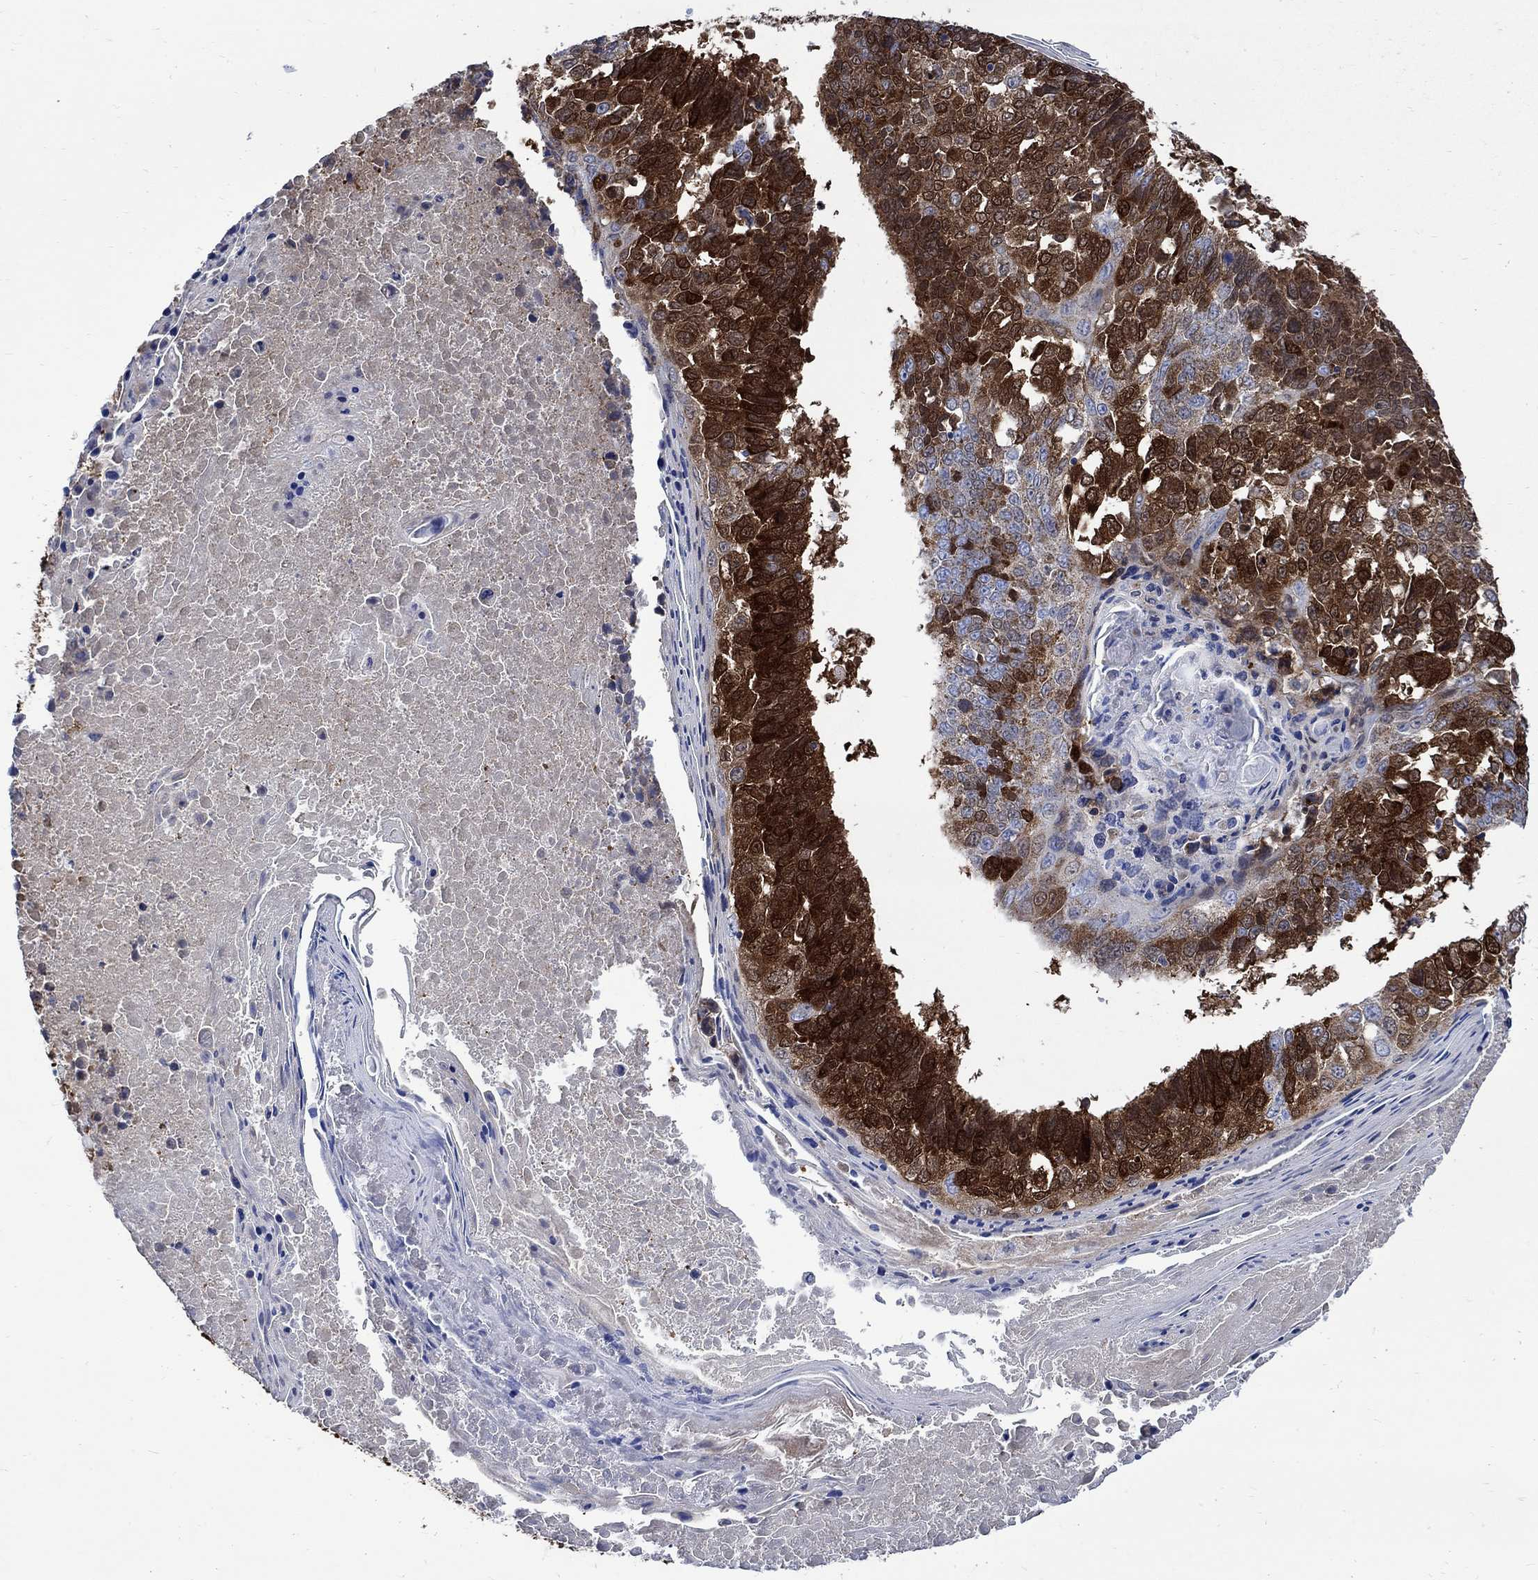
{"staining": {"intensity": "strong", "quantity": "25%-75%", "location": "cytoplasmic/membranous"}, "tissue": "lung cancer", "cell_type": "Tumor cells", "image_type": "cancer", "snomed": [{"axis": "morphology", "description": "Squamous cell carcinoma, NOS"}, {"axis": "topography", "description": "Lung"}], "caption": "Immunohistochemistry (IHC) photomicrograph of lung cancer stained for a protein (brown), which displays high levels of strong cytoplasmic/membranous staining in approximately 25%-75% of tumor cells.", "gene": "CPLX2", "patient": {"sex": "male", "age": 73}}